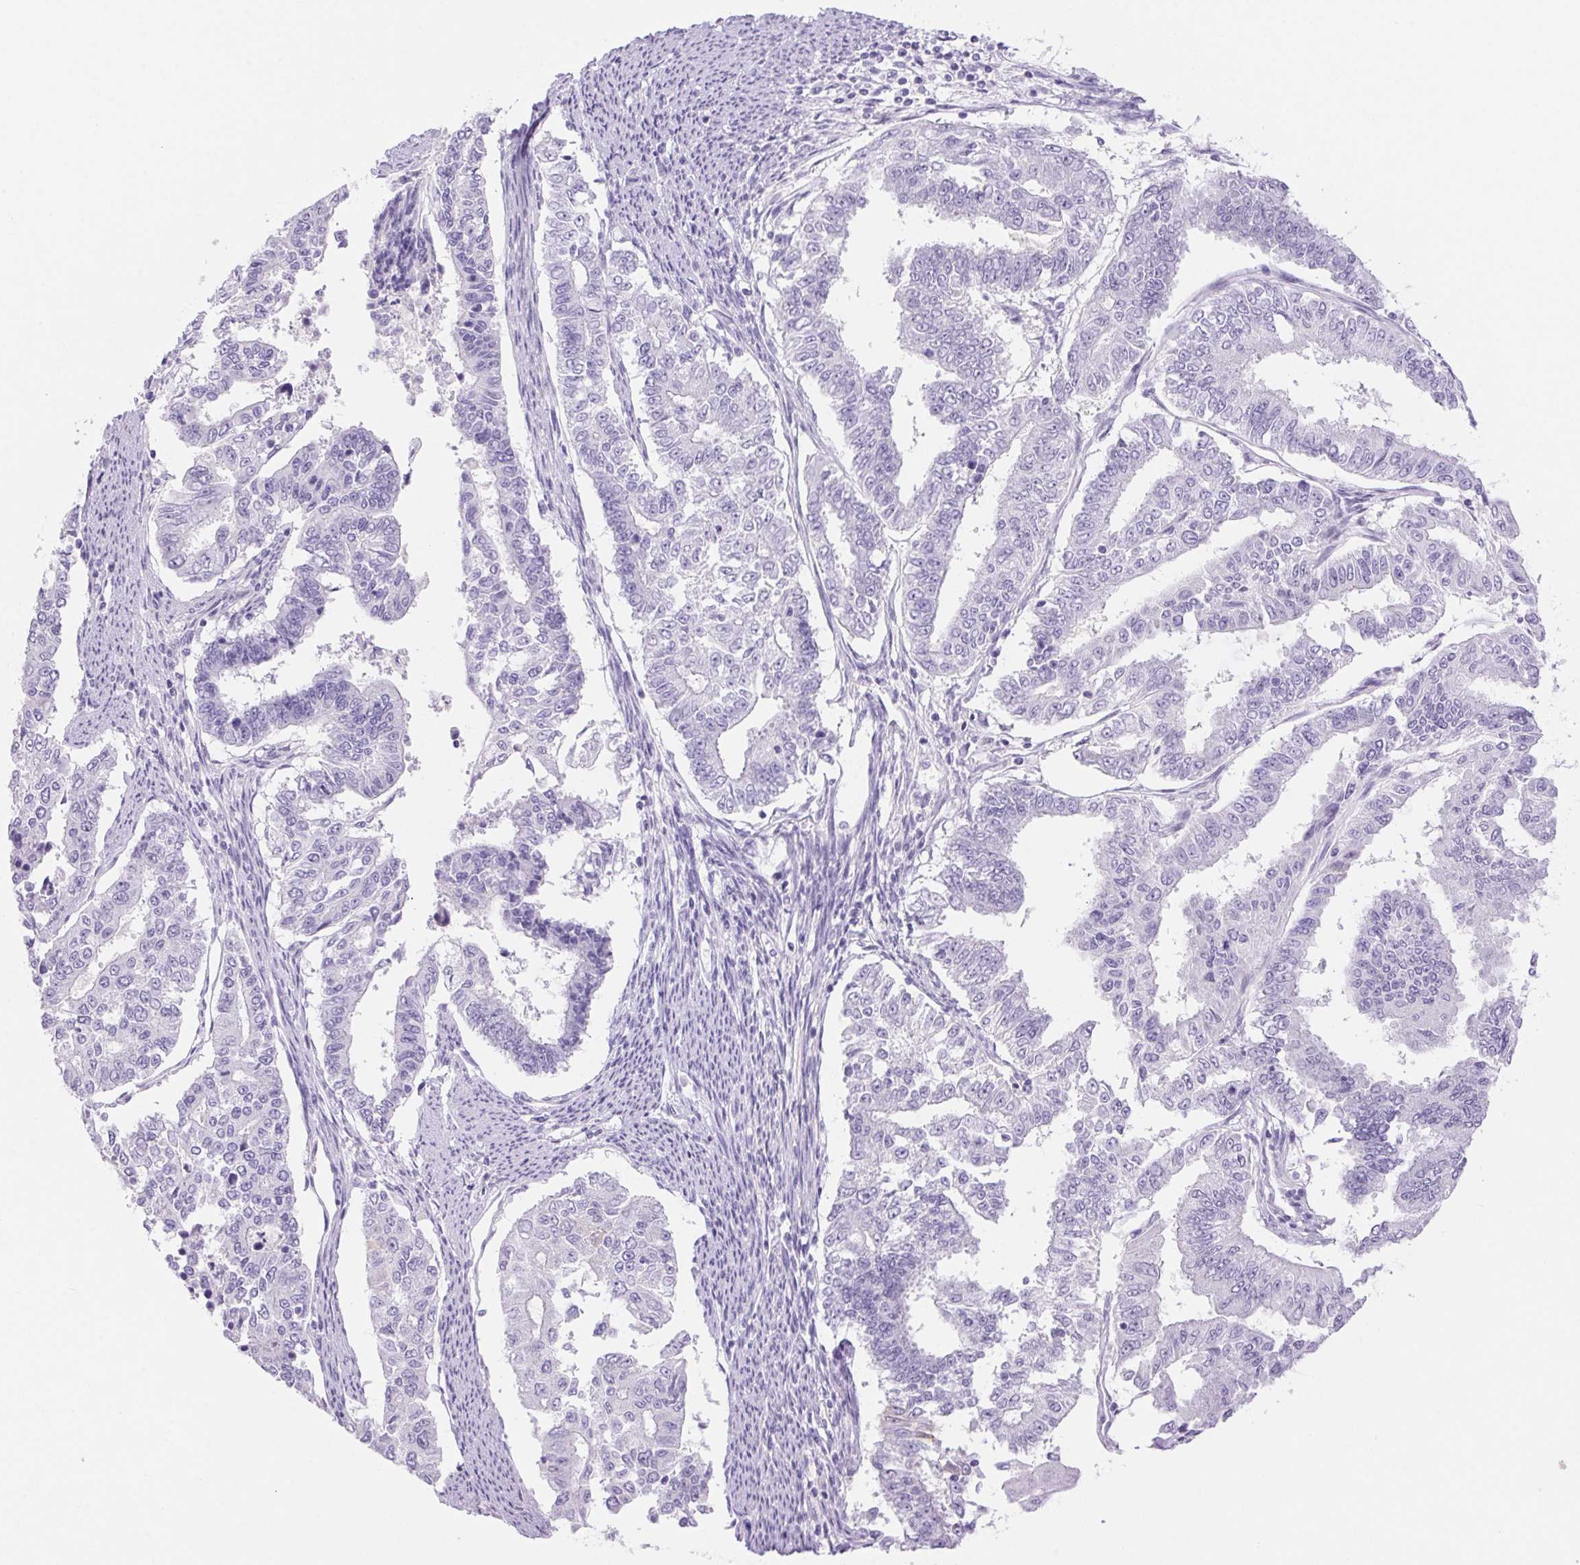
{"staining": {"intensity": "negative", "quantity": "none", "location": "none"}, "tissue": "endometrial cancer", "cell_type": "Tumor cells", "image_type": "cancer", "snomed": [{"axis": "morphology", "description": "Adenocarcinoma, NOS"}, {"axis": "topography", "description": "Uterus"}], "caption": "DAB (3,3'-diaminobenzidine) immunohistochemical staining of endometrial adenocarcinoma displays no significant positivity in tumor cells.", "gene": "ERP27", "patient": {"sex": "female", "age": 59}}